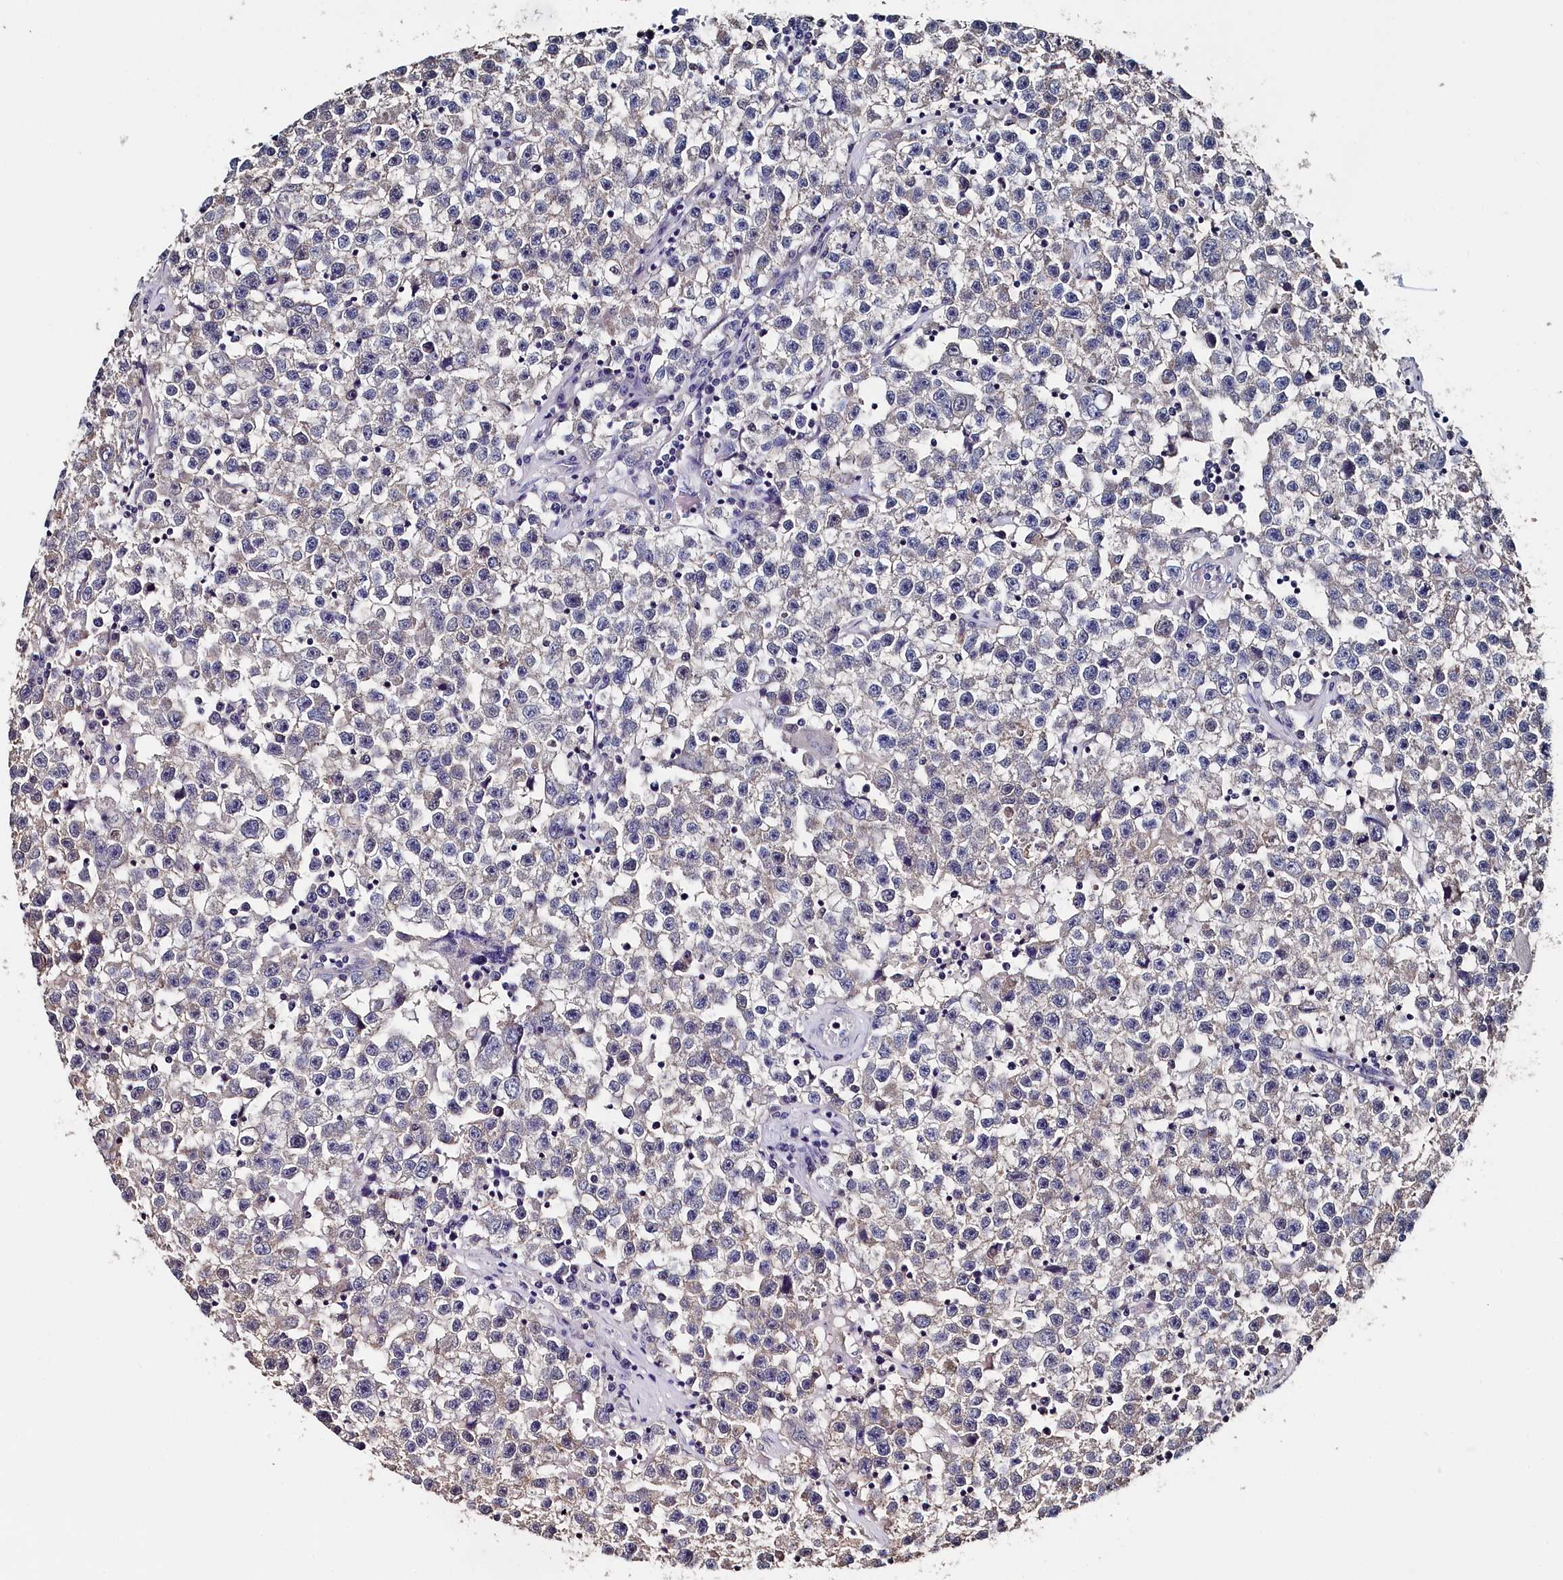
{"staining": {"intensity": "negative", "quantity": "none", "location": "none"}, "tissue": "testis cancer", "cell_type": "Tumor cells", "image_type": "cancer", "snomed": [{"axis": "morphology", "description": "Seminoma, NOS"}, {"axis": "topography", "description": "Testis"}], "caption": "Immunohistochemistry image of human testis cancer stained for a protein (brown), which reveals no staining in tumor cells.", "gene": "BHMT", "patient": {"sex": "male", "age": 22}}